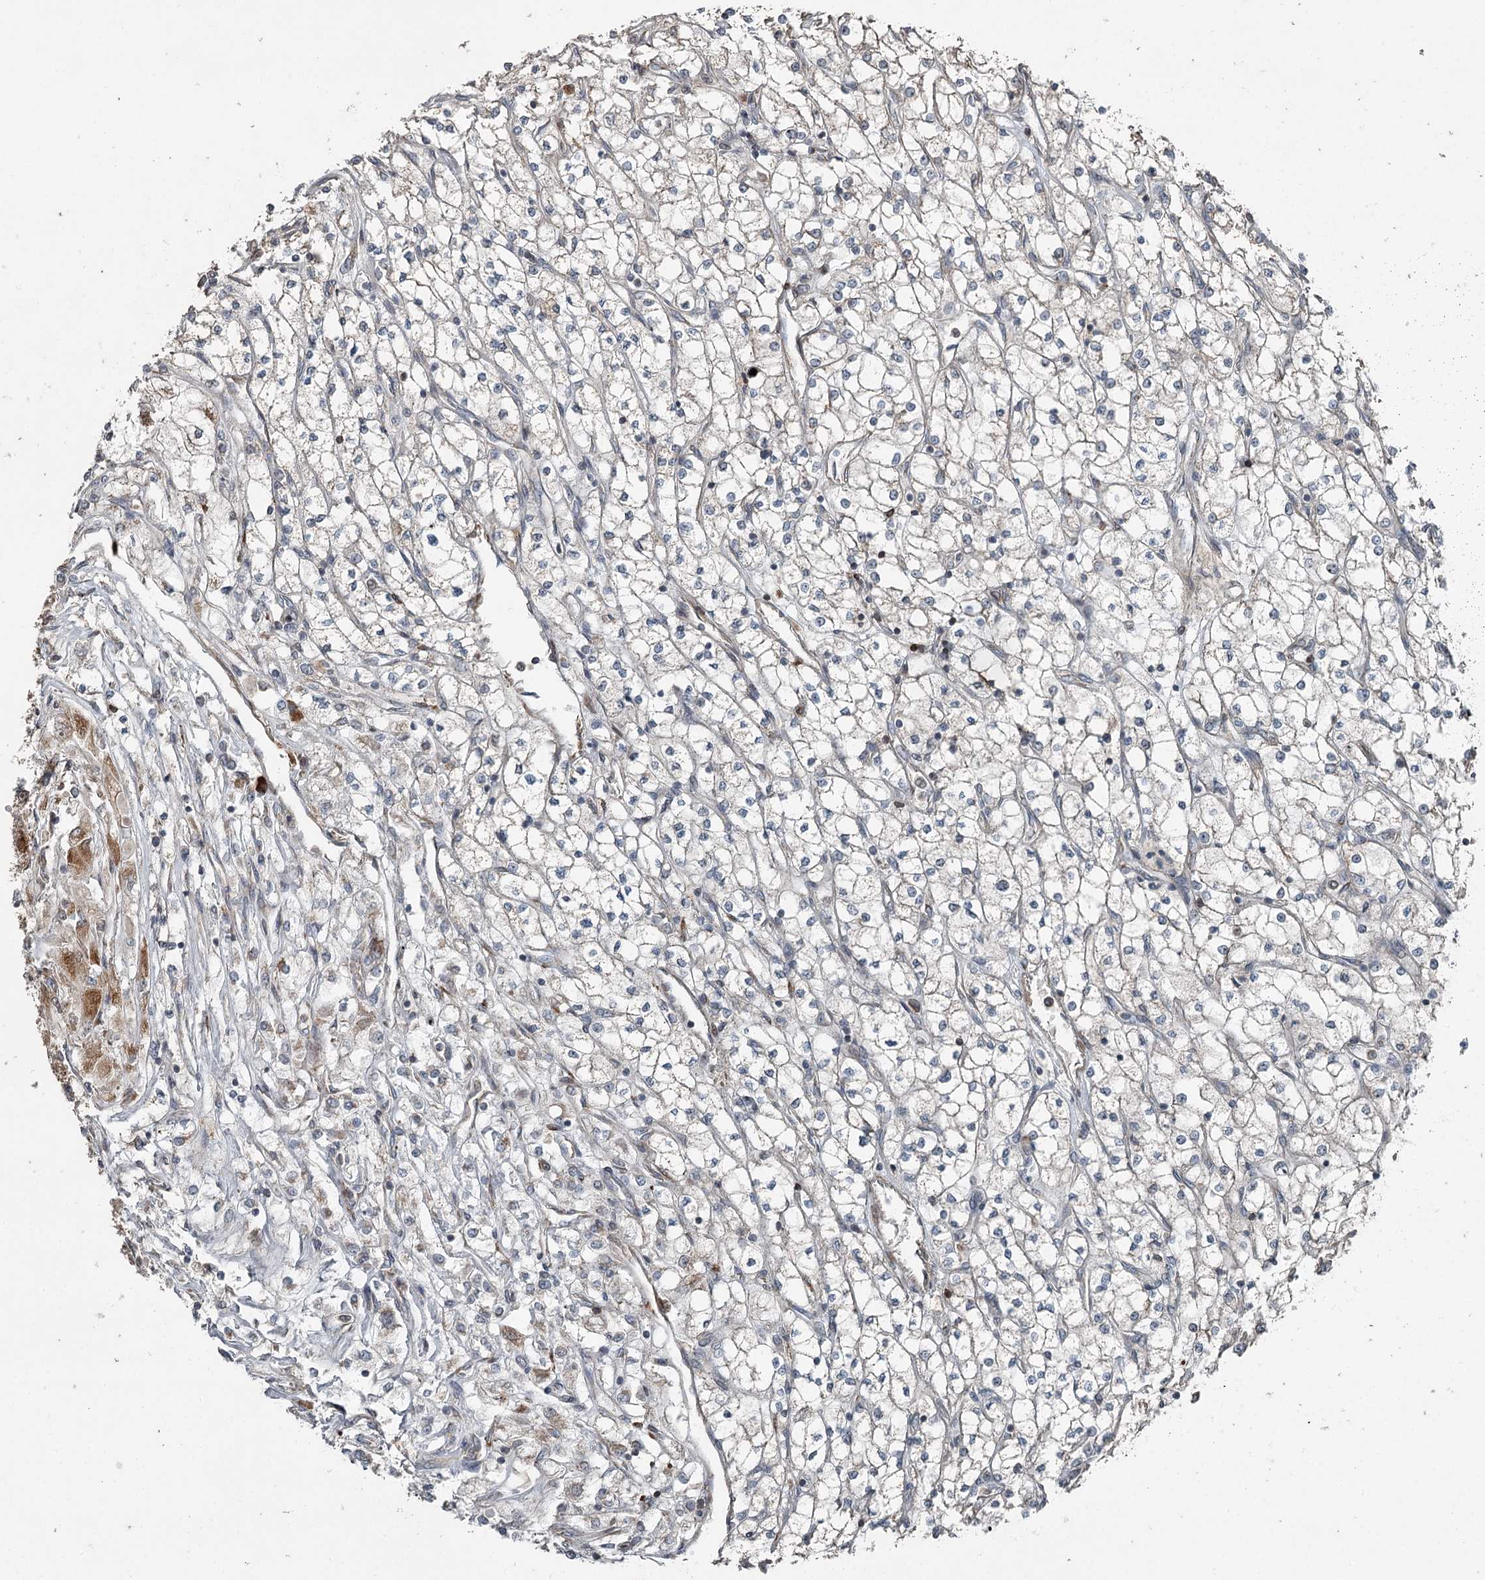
{"staining": {"intensity": "negative", "quantity": "none", "location": "none"}, "tissue": "renal cancer", "cell_type": "Tumor cells", "image_type": "cancer", "snomed": [{"axis": "morphology", "description": "Adenocarcinoma, NOS"}, {"axis": "topography", "description": "Kidney"}], "caption": "Immunohistochemistry micrograph of neoplastic tissue: human renal adenocarcinoma stained with DAB (3,3'-diaminobenzidine) displays no significant protein staining in tumor cells. (Immunohistochemistry (ihc), brightfield microscopy, high magnification).", "gene": "RASSF8", "patient": {"sex": "male", "age": 80}}